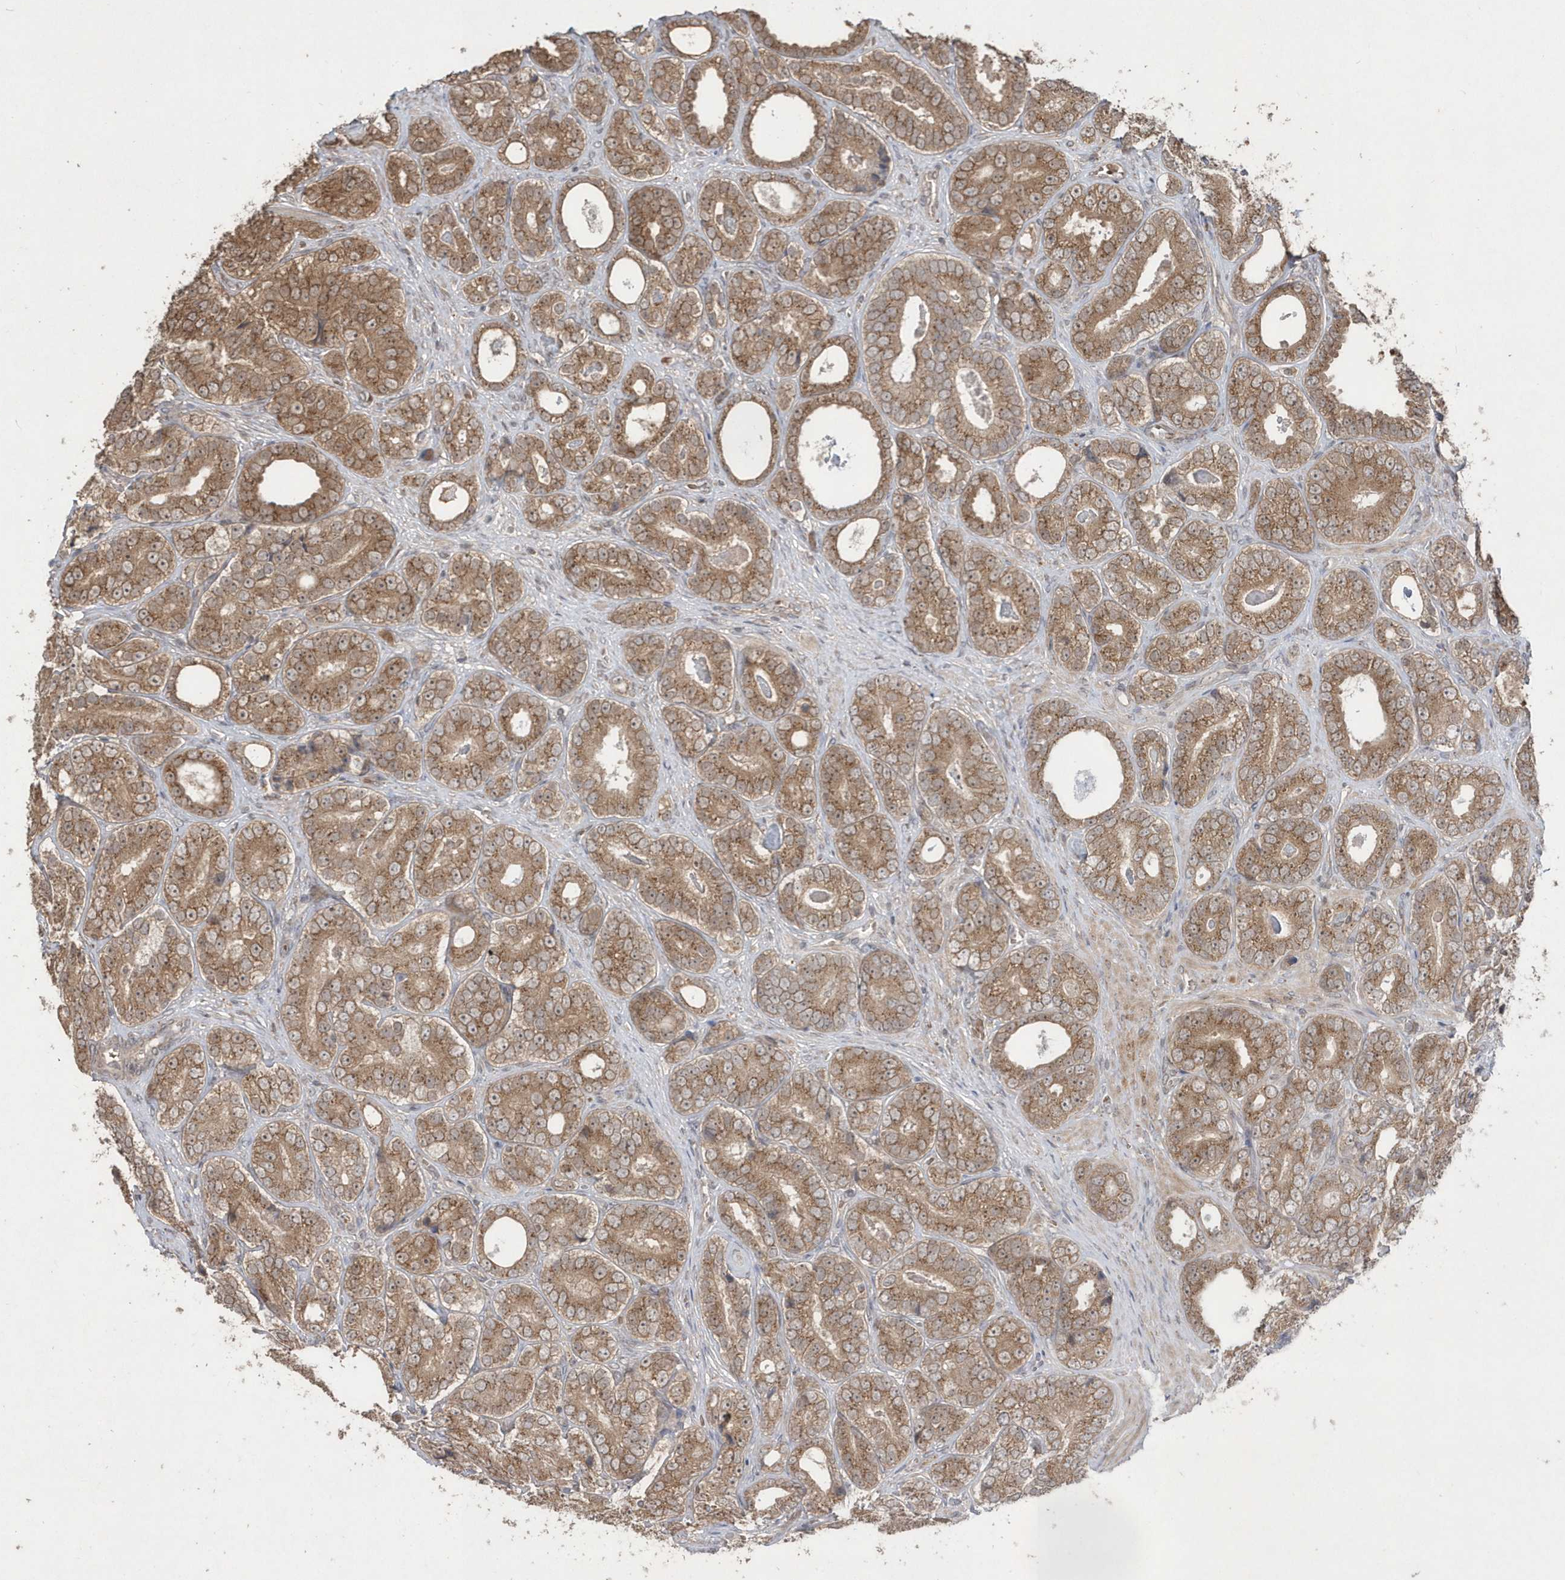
{"staining": {"intensity": "moderate", "quantity": ">75%", "location": "cytoplasmic/membranous,nuclear"}, "tissue": "prostate cancer", "cell_type": "Tumor cells", "image_type": "cancer", "snomed": [{"axis": "morphology", "description": "Adenocarcinoma, High grade"}, {"axis": "topography", "description": "Prostate"}], "caption": "Immunohistochemical staining of human prostate cancer reveals medium levels of moderate cytoplasmic/membranous and nuclear protein expression in about >75% of tumor cells.", "gene": "GEMIN6", "patient": {"sex": "male", "age": 56}}